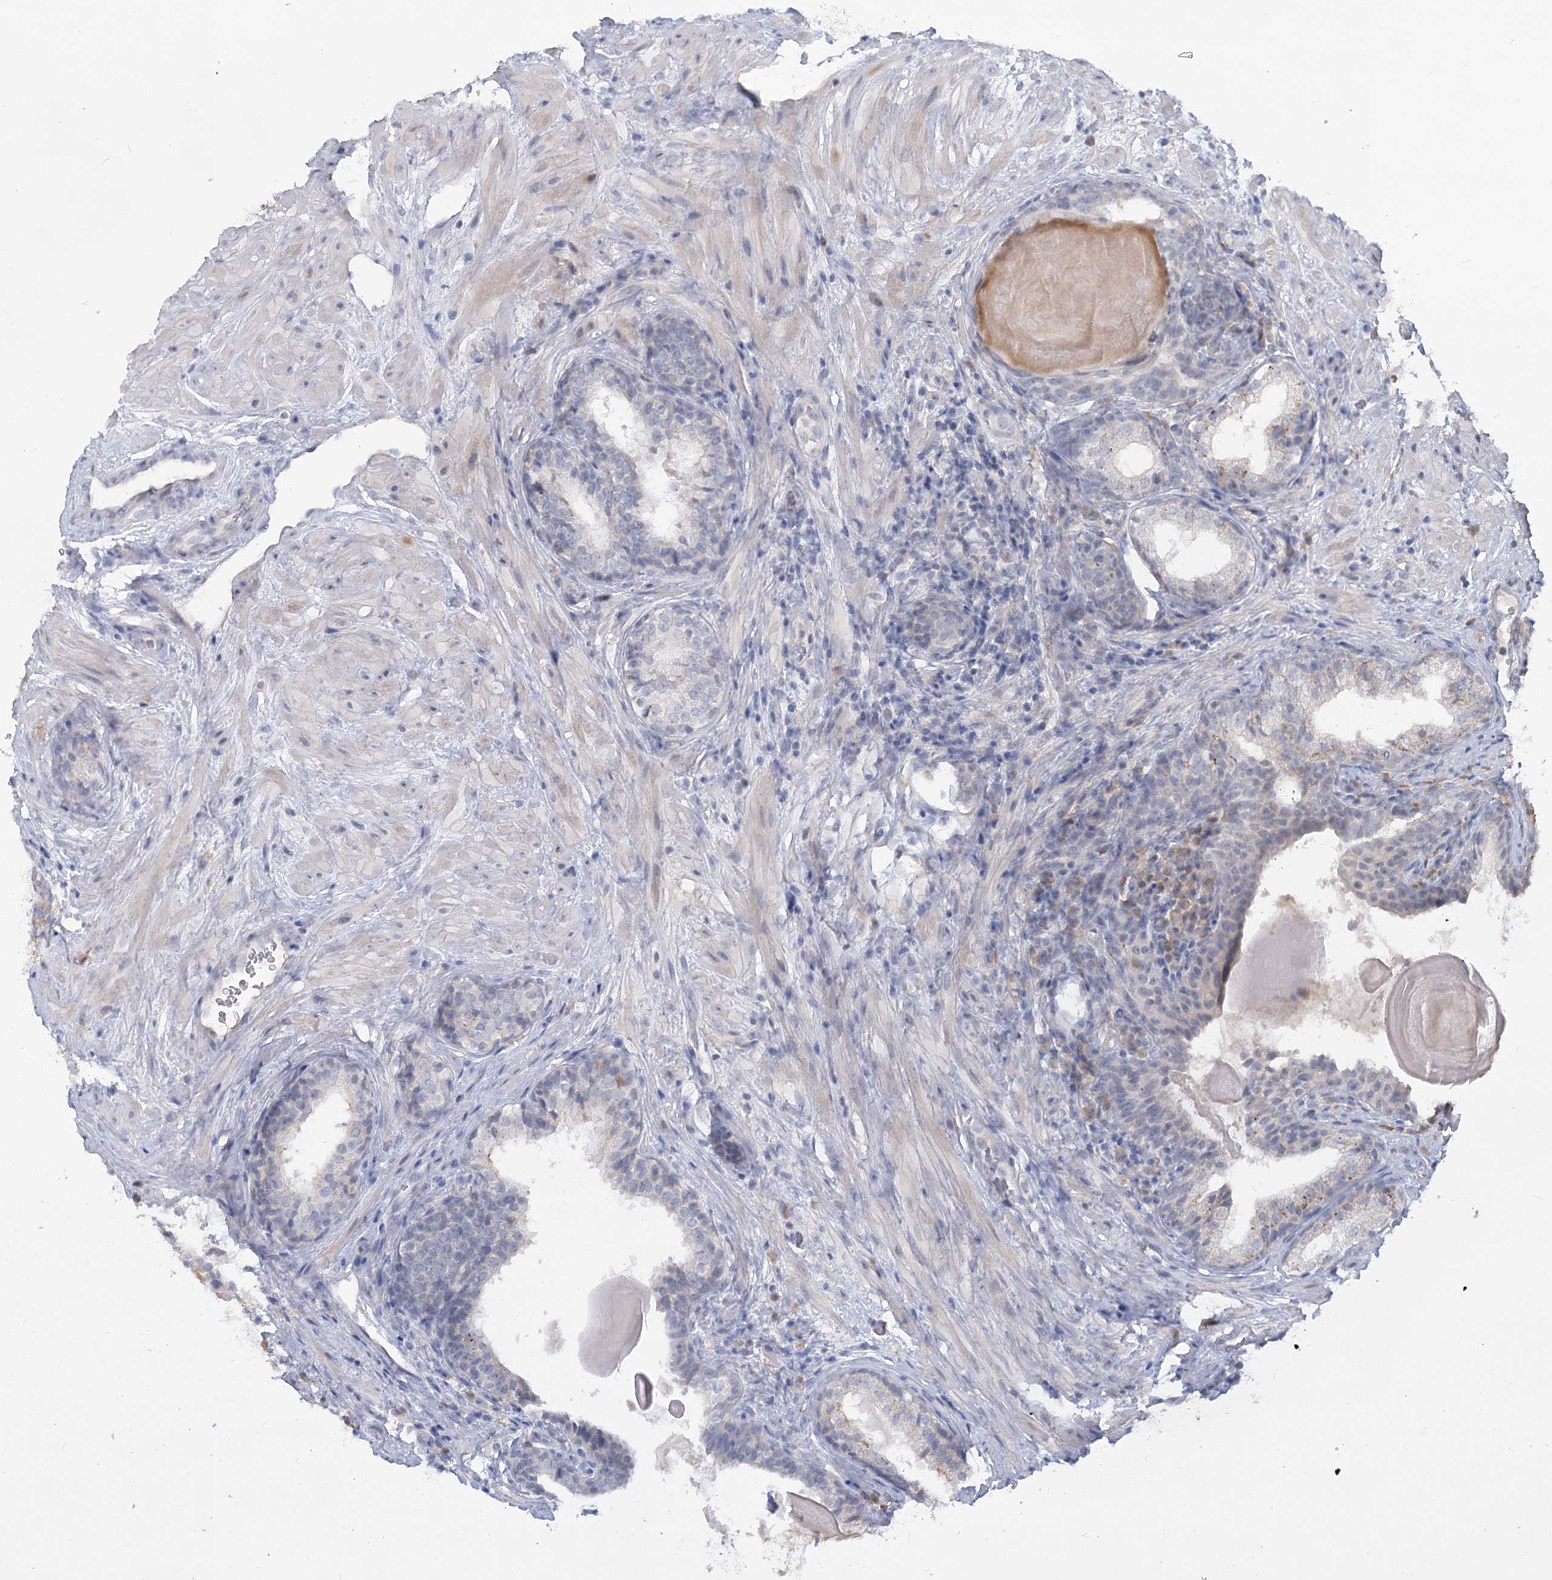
{"staining": {"intensity": "weak", "quantity": "<25%", "location": "cytoplasmic/membranous"}, "tissue": "prostate cancer", "cell_type": "Tumor cells", "image_type": "cancer", "snomed": [{"axis": "morphology", "description": "Adenocarcinoma, High grade"}, {"axis": "topography", "description": "Prostate"}], "caption": "The immunohistochemistry image has no significant positivity in tumor cells of adenocarcinoma (high-grade) (prostate) tissue.", "gene": "SLC9A3", "patient": {"sex": "male", "age": 56}}